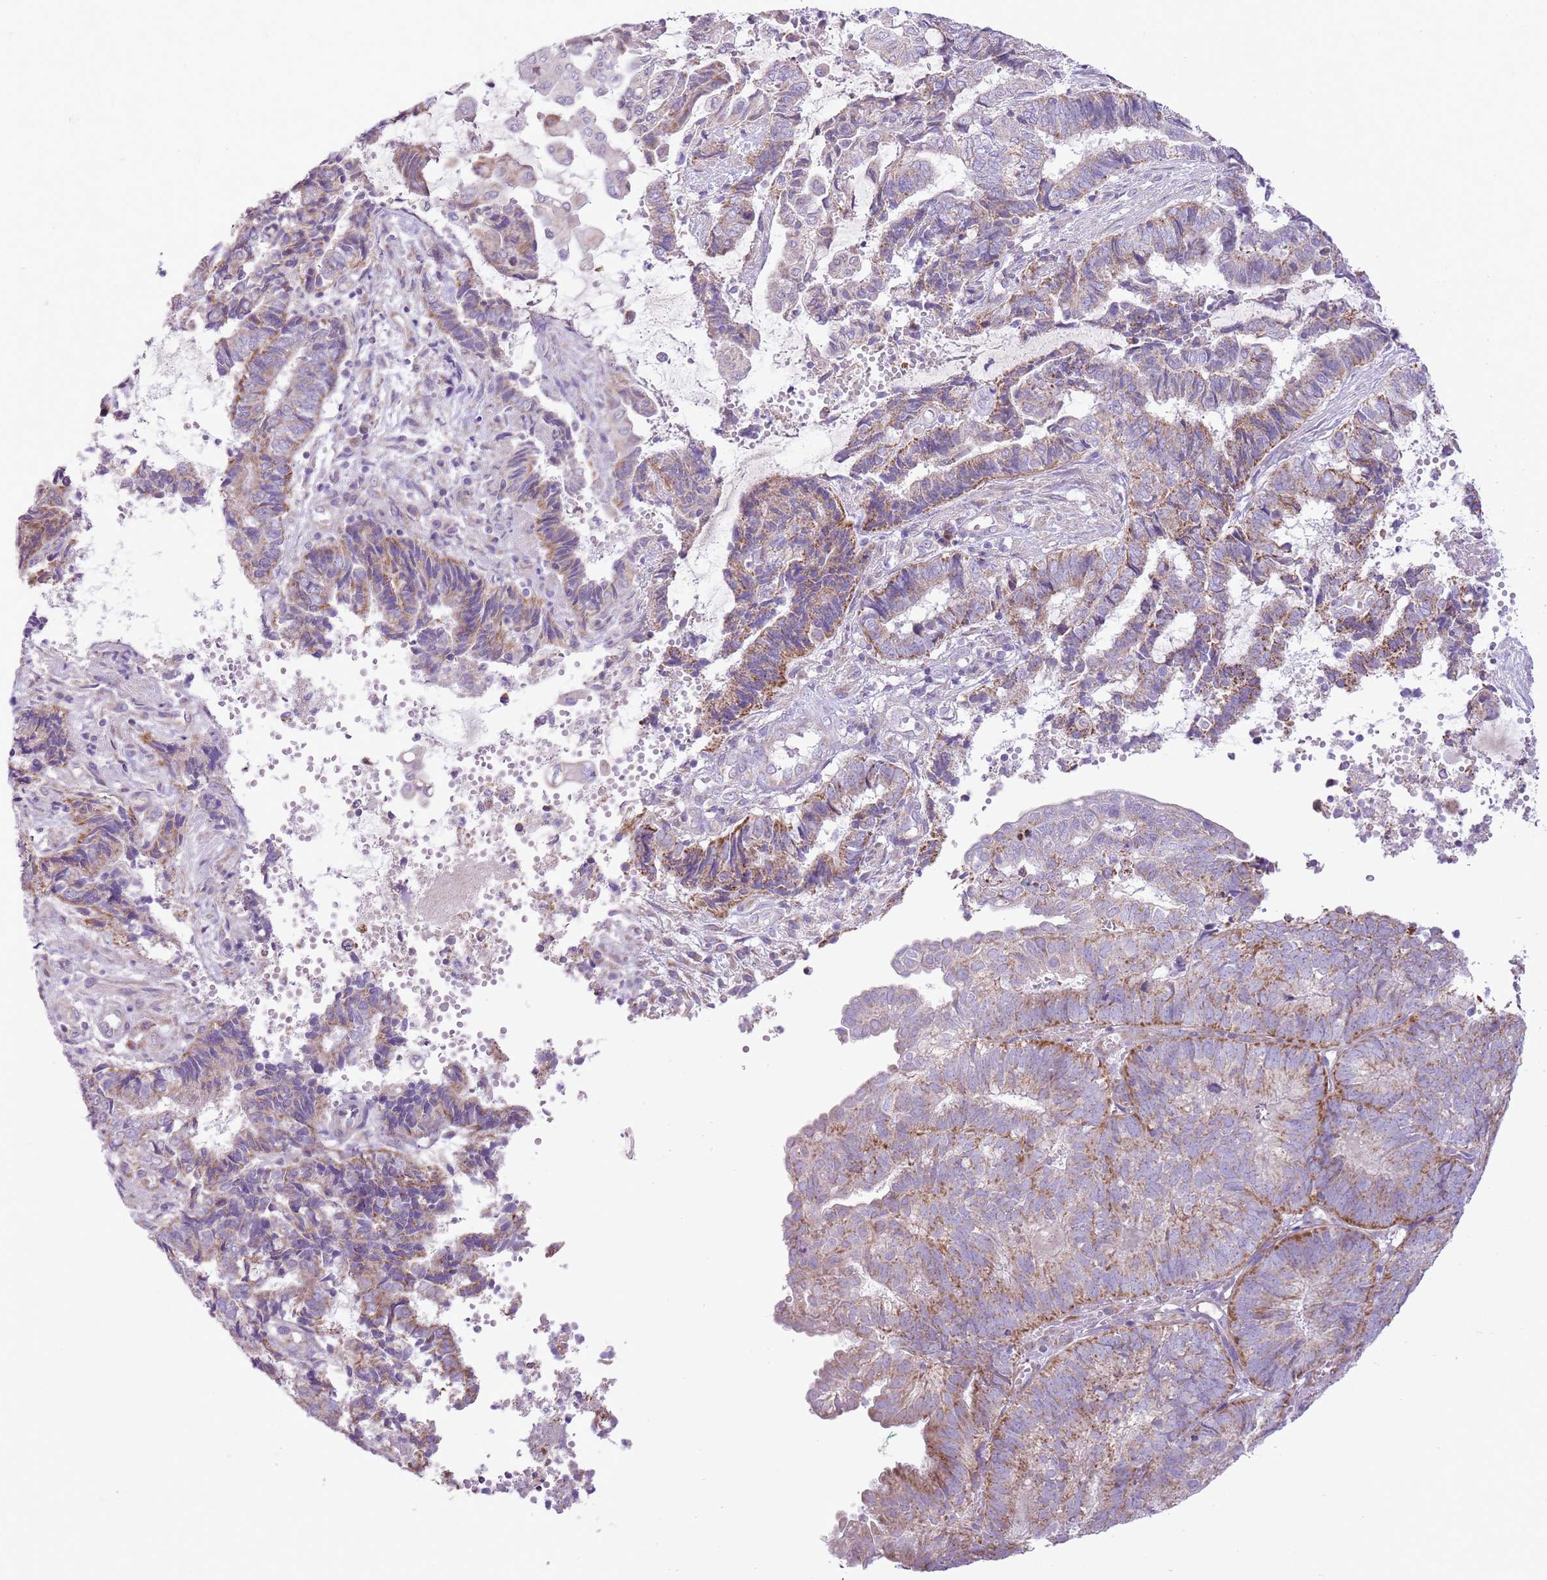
{"staining": {"intensity": "moderate", "quantity": "<25%", "location": "cytoplasmic/membranous"}, "tissue": "endometrial cancer", "cell_type": "Tumor cells", "image_type": "cancer", "snomed": [{"axis": "morphology", "description": "Adenocarcinoma, NOS"}, {"axis": "topography", "description": "Uterus"}, {"axis": "topography", "description": "Endometrium"}], "caption": "Moderate cytoplasmic/membranous staining for a protein is seen in about <25% of tumor cells of endometrial cancer using immunohistochemistry (IHC).", "gene": "OAZ2", "patient": {"sex": "female", "age": 70}}